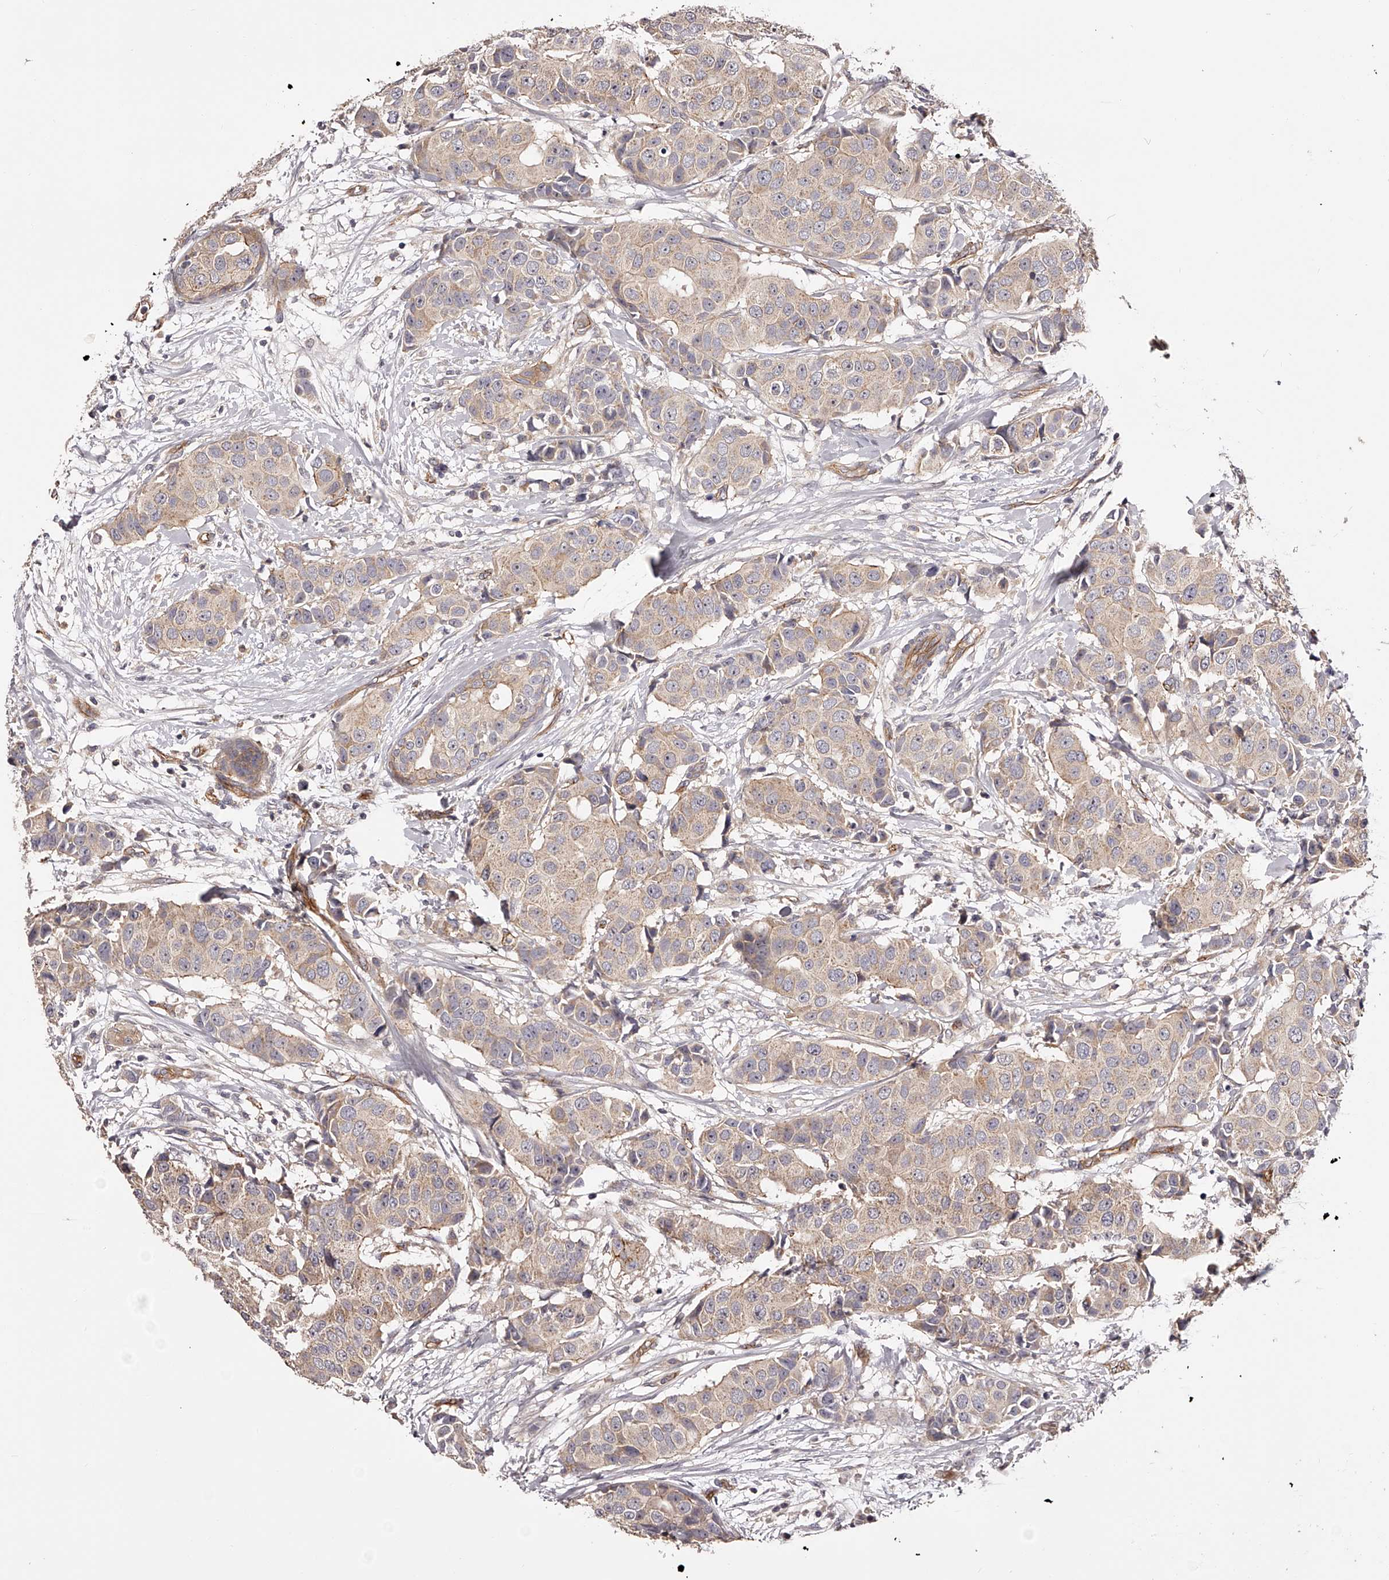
{"staining": {"intensity": "weak", "quantity": "25%-75%", "location": "cytoplasmic/membranous"}, "tissue": "breast cancer", "cell_type": "Tumor cells", "image_type": "cancer", "snomed": [{"axis": "morphology", "description": "Normal tissue, NOS"}, {"axis": "morphology", "description": "Duct carcinoma"}, {"axis": "topography", "description": "Breast"}], "caption": "A low amount of weak cytoplasmic/membranous positivity is appreciated in approximately 25%-75% of tumor cells in breast cancer (invasive ductal carcinoma) tissue.", "gene": "LTV1", "patient": {"sex": "female", "age": 39}}